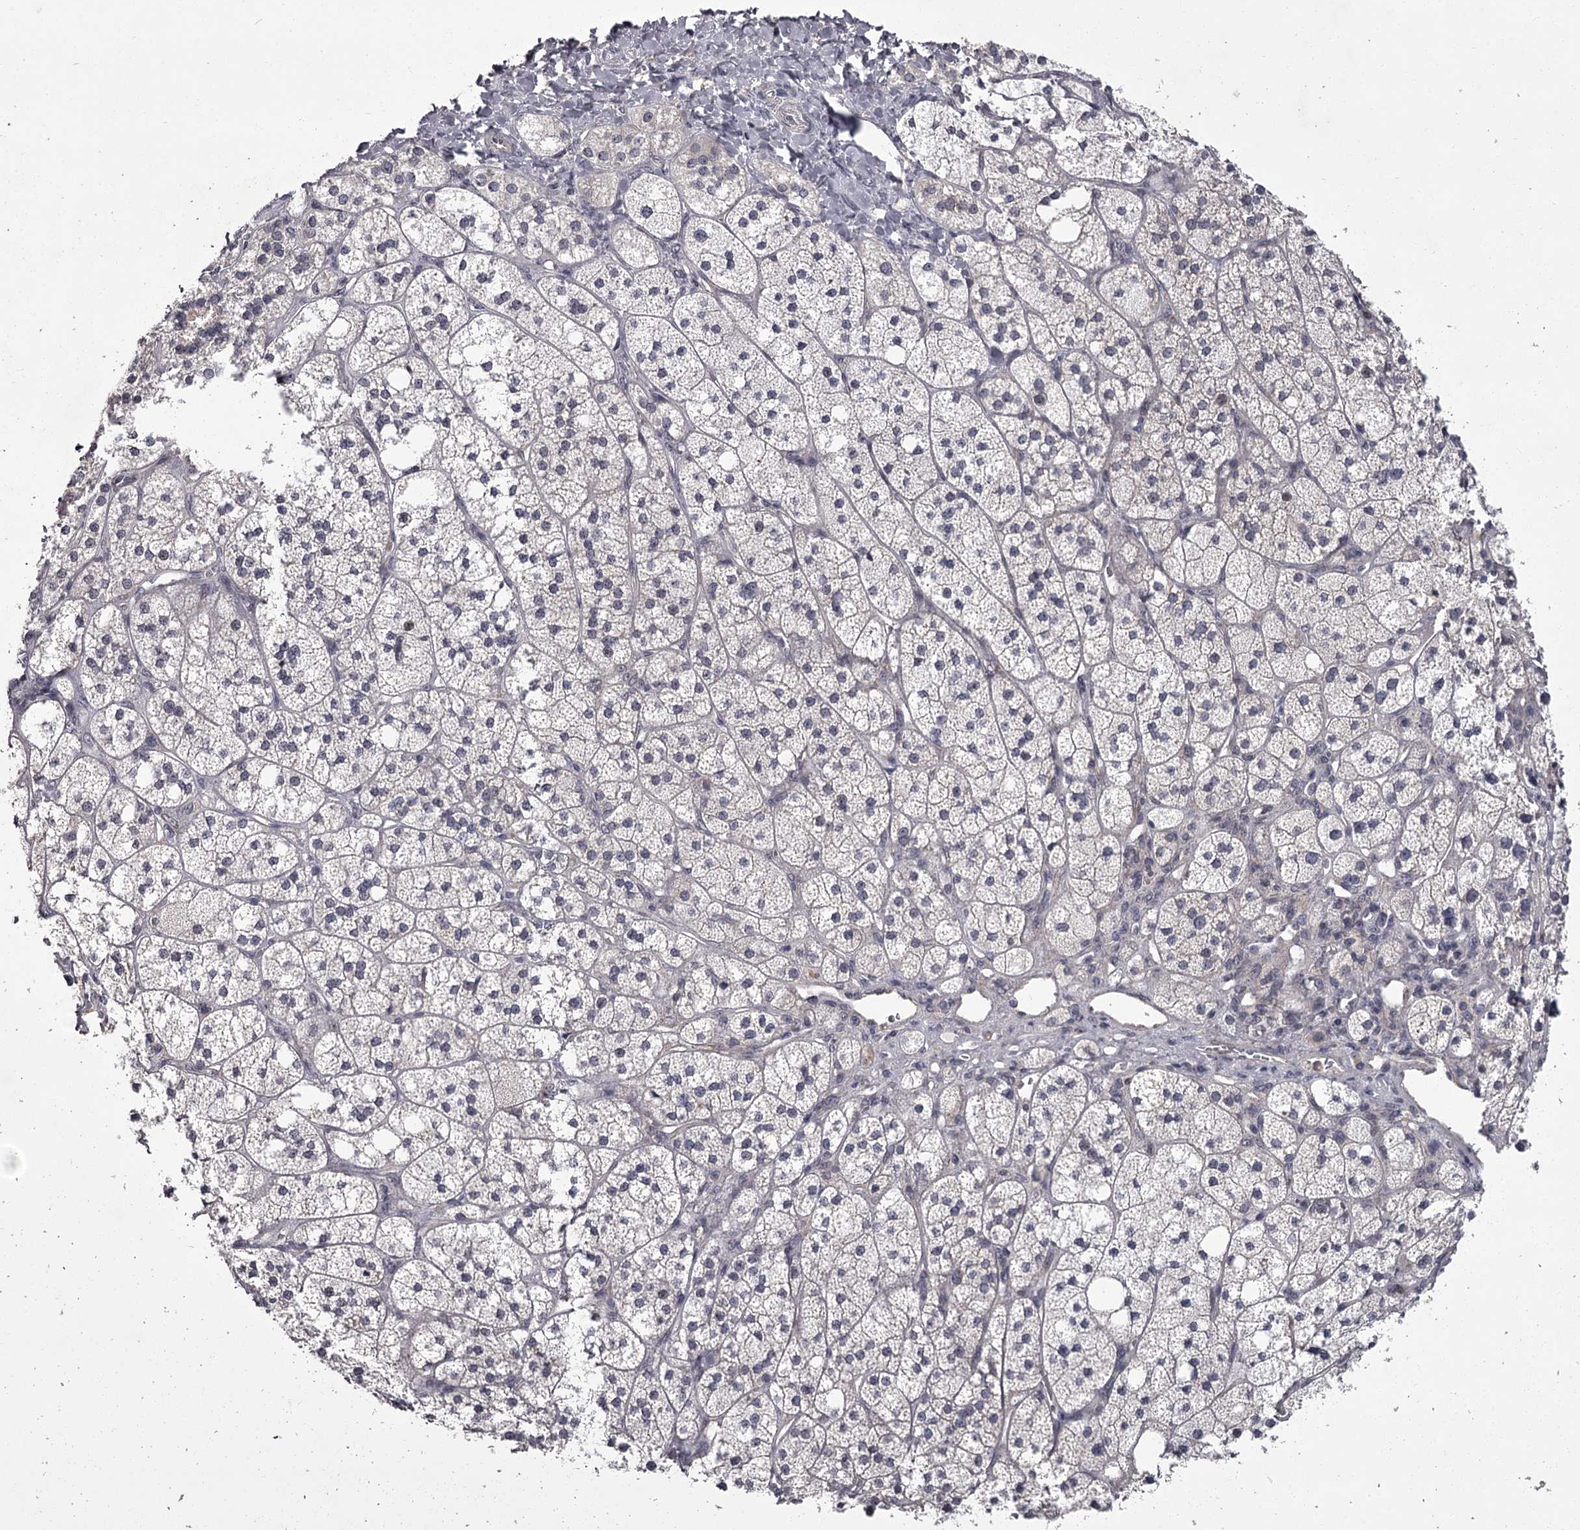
{"staining": {"intensity": "weak", "quantity": "<25%", "location": "cytoplasmic/membranous"}, "tissue": "adrenal gland", "cell_type": "Glandular cells", "image_type": "normal", "snomed": [{"axis": "morphology", "description": "Normal tissue, NOS"}, {"axis": "topography", "description": "Adrenal gland"}], "caption": "A photomicrograph of adrenal gland stained for a protein demonstrates no brown staining in glandular cells.", "gene": "CCDC92", "patient": {"sex": "male", "age": 61}}